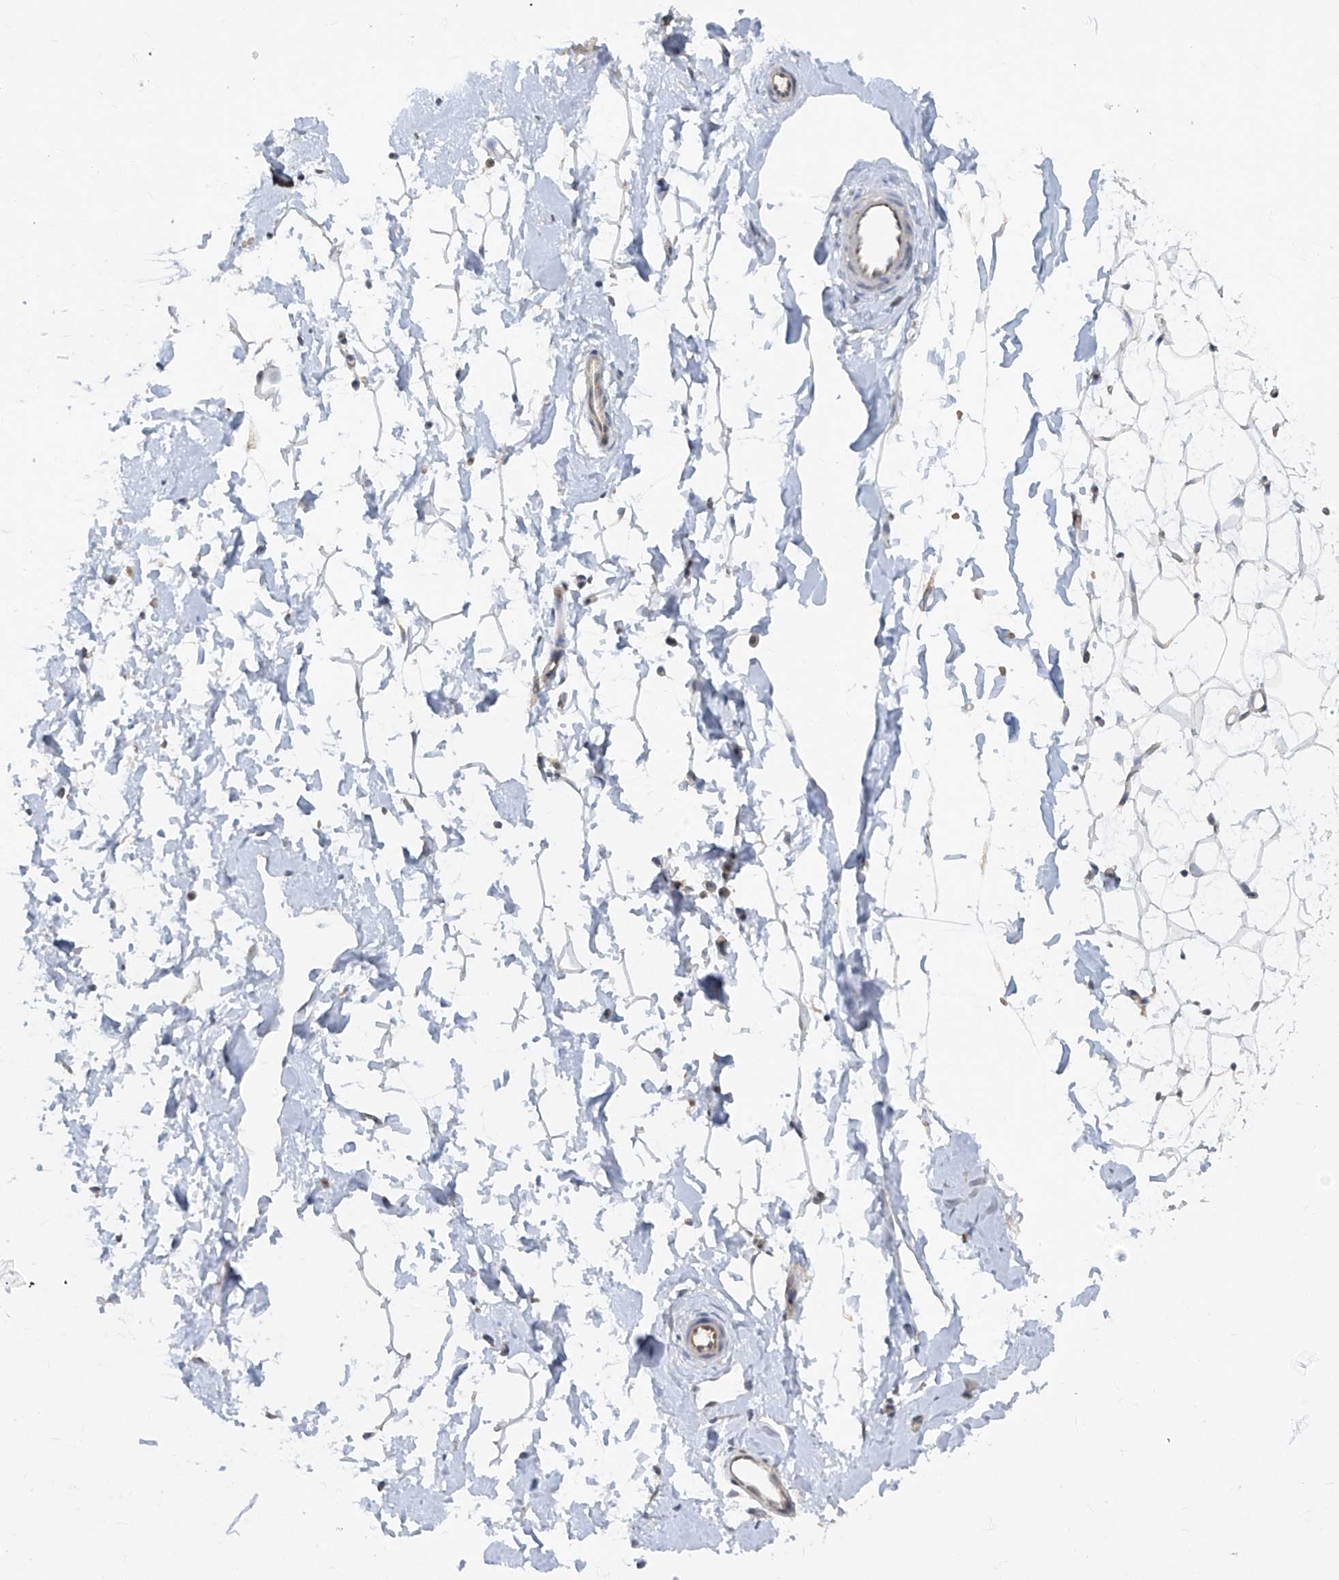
{"staining": {"intensity": "negative", "quantity": "none", "location": "none"}, "tissue": "adipose tissue", "cell_type": "Adipocytes", "image_type": "normal", "snomed": [{"axis": "morphology", "description": "Normal tissue, NOS"}, {"axis": "topography", "description": "Breast"}], "caption": "Image shows no significant protein staining in adipocytes of unremarkable adipose tissue. (DAB immunohistochemistry (IHC) with hematoxylin counter stain).", "gene": "ZNF358", "patient": {"sex": "female", "age": 23}}